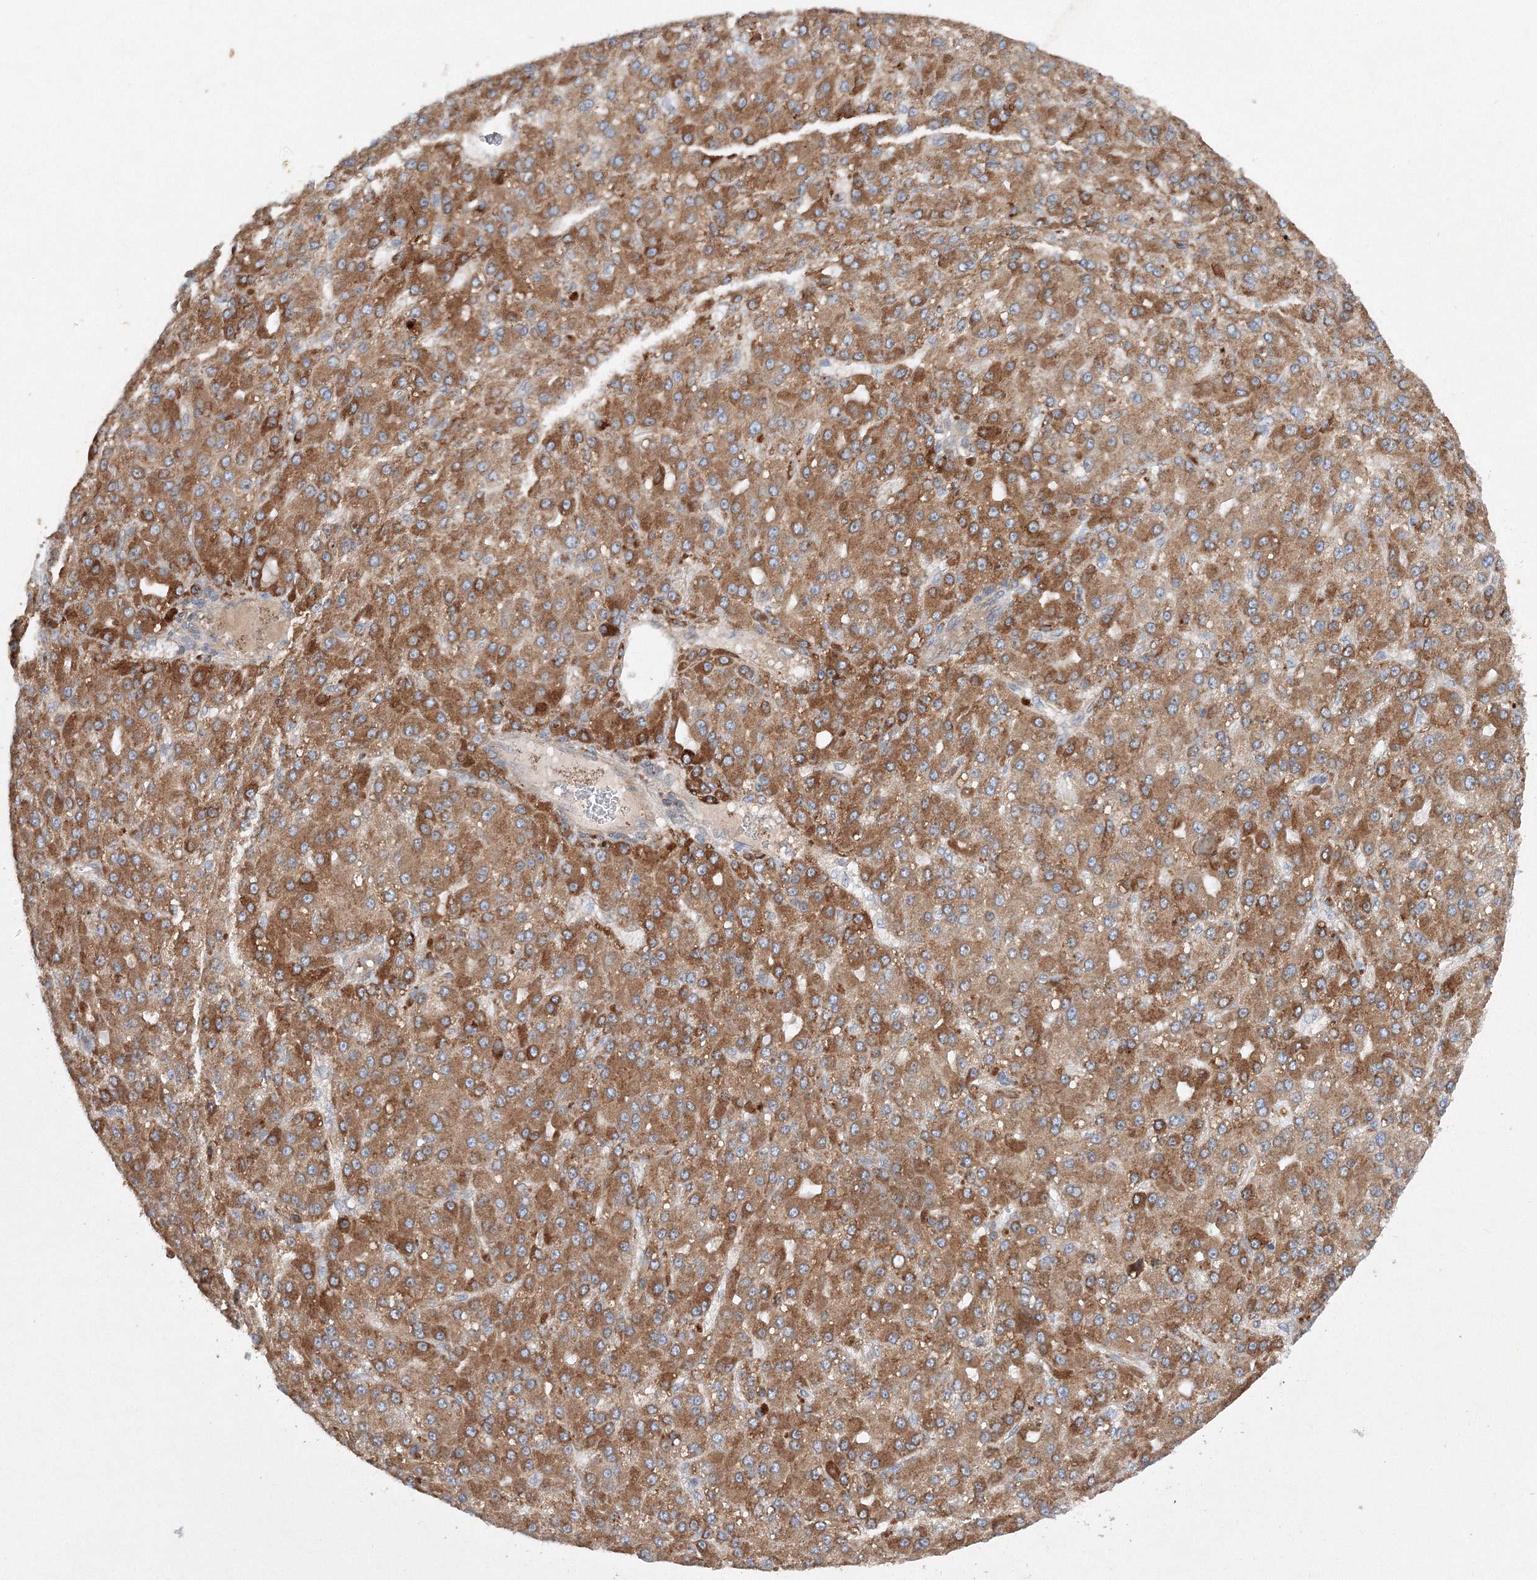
{"staining": {"intensity": "moderate", "quantity": ">75%", "location": "cytoplasmic/membranous"}, "tissue": "liver cancer", "cell_type": "Tumor cells", "image_type": "cancer", "snomed": [{"axis": "morphology", "description": "Carcinoma, Hepatocellular, NOS"}, {"axis": "topography", "description": "Liver"}], "caption": "Protein staining of hepatocellular carcinoma (liver) tissue demonstrates moderate cytoplasmic/membranous positivity in about >75% of tumor cells.", "gene": "SLC36A1", "patient": {"sex": "male", "age": 67}}